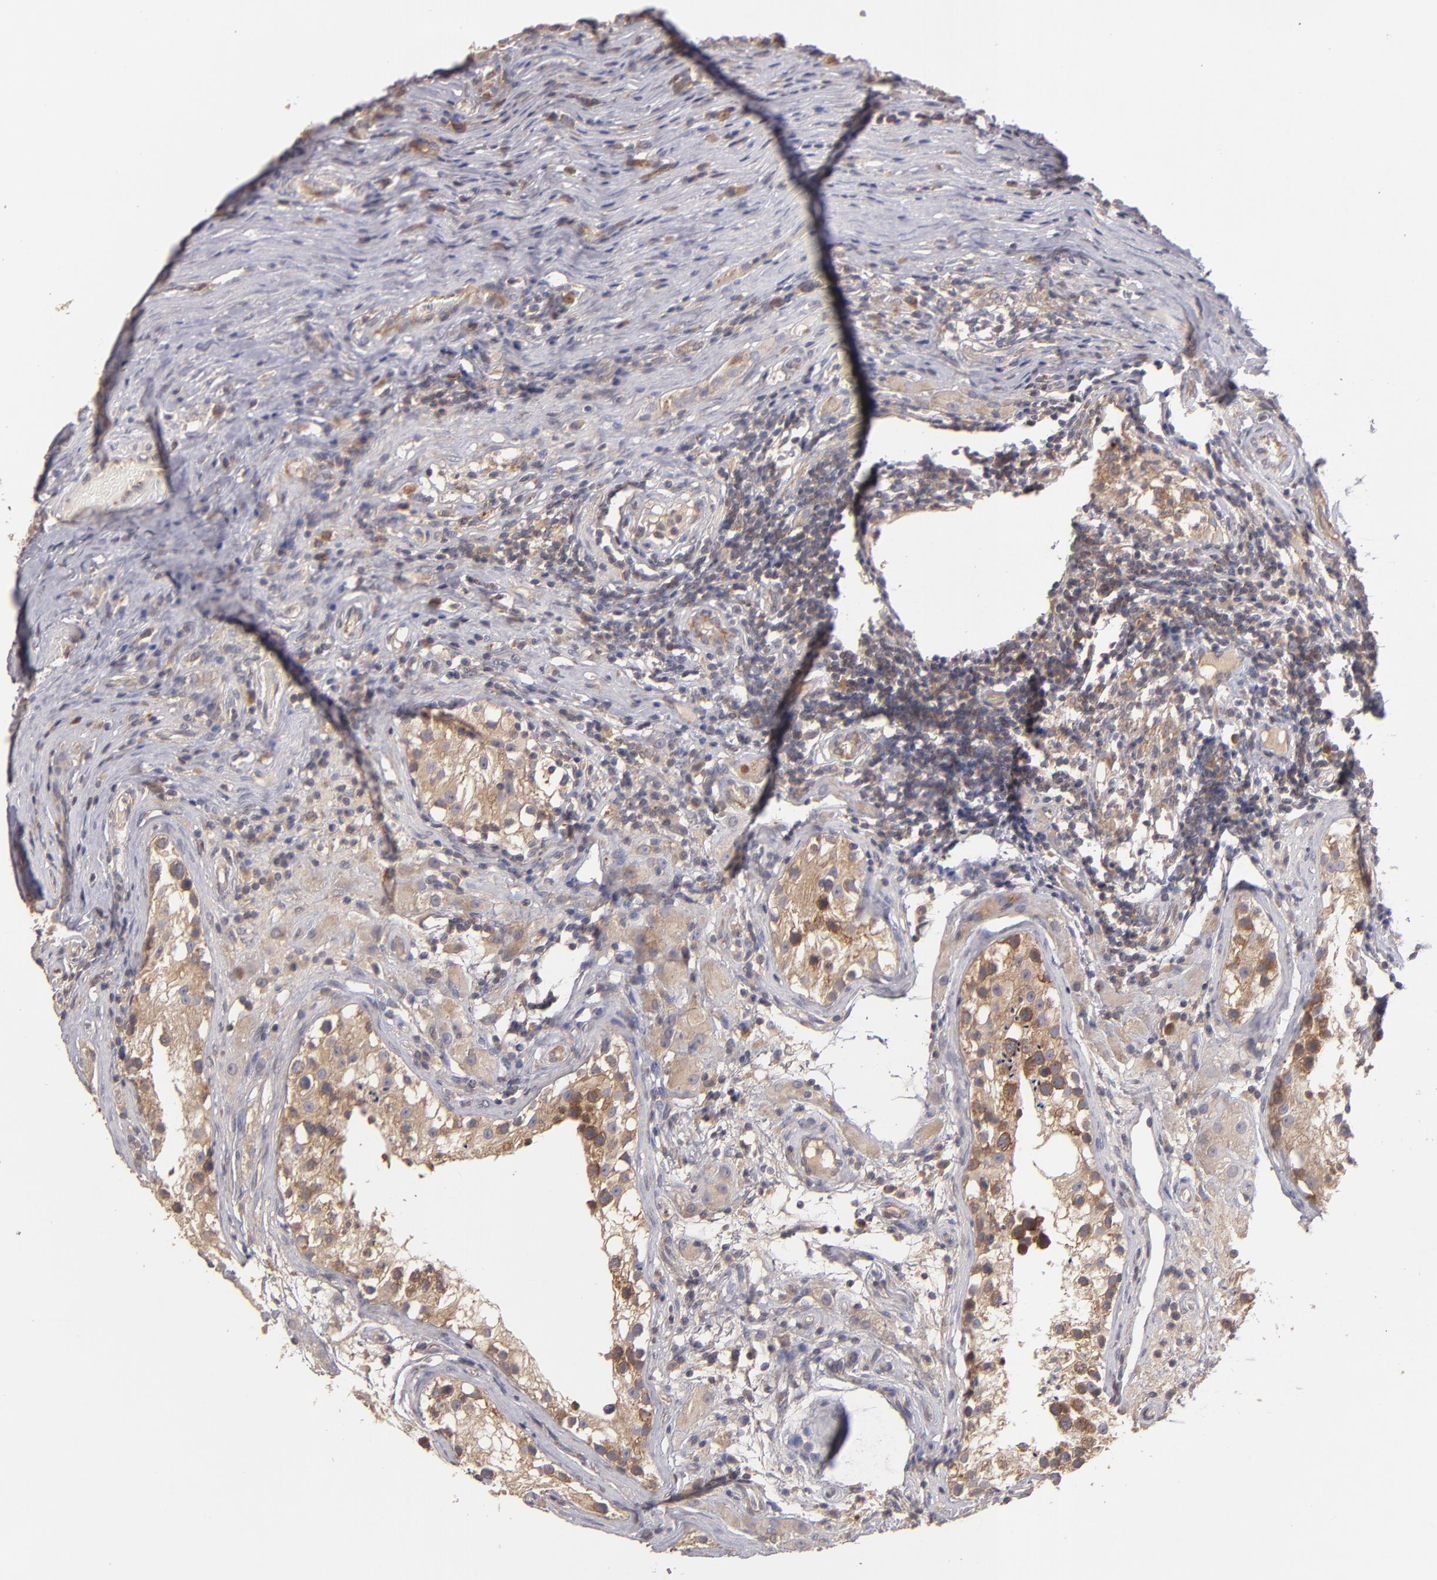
{"staining": {"intensity": "moderate", "quantity": "25%-75%", "location": "cytoplasmic/membranous"}, "tissue": "testis cancer", "cell_type": "Tumor cells", "image_type": "cancer", "snomed": [{"axis": "morphology", "description": "Seminoma, NOS"}, {"axis": "topography", "description": "Testis"}], "caption": "Approximately 25%-75% of tumor cells in seminoma (testis) reveal moderate cytoplasmic/membranous protein positivity as visualized by brown immunohistochemical staining.", "gene": "UPF3B", "patient": {"sex": "male", "age": 34}}